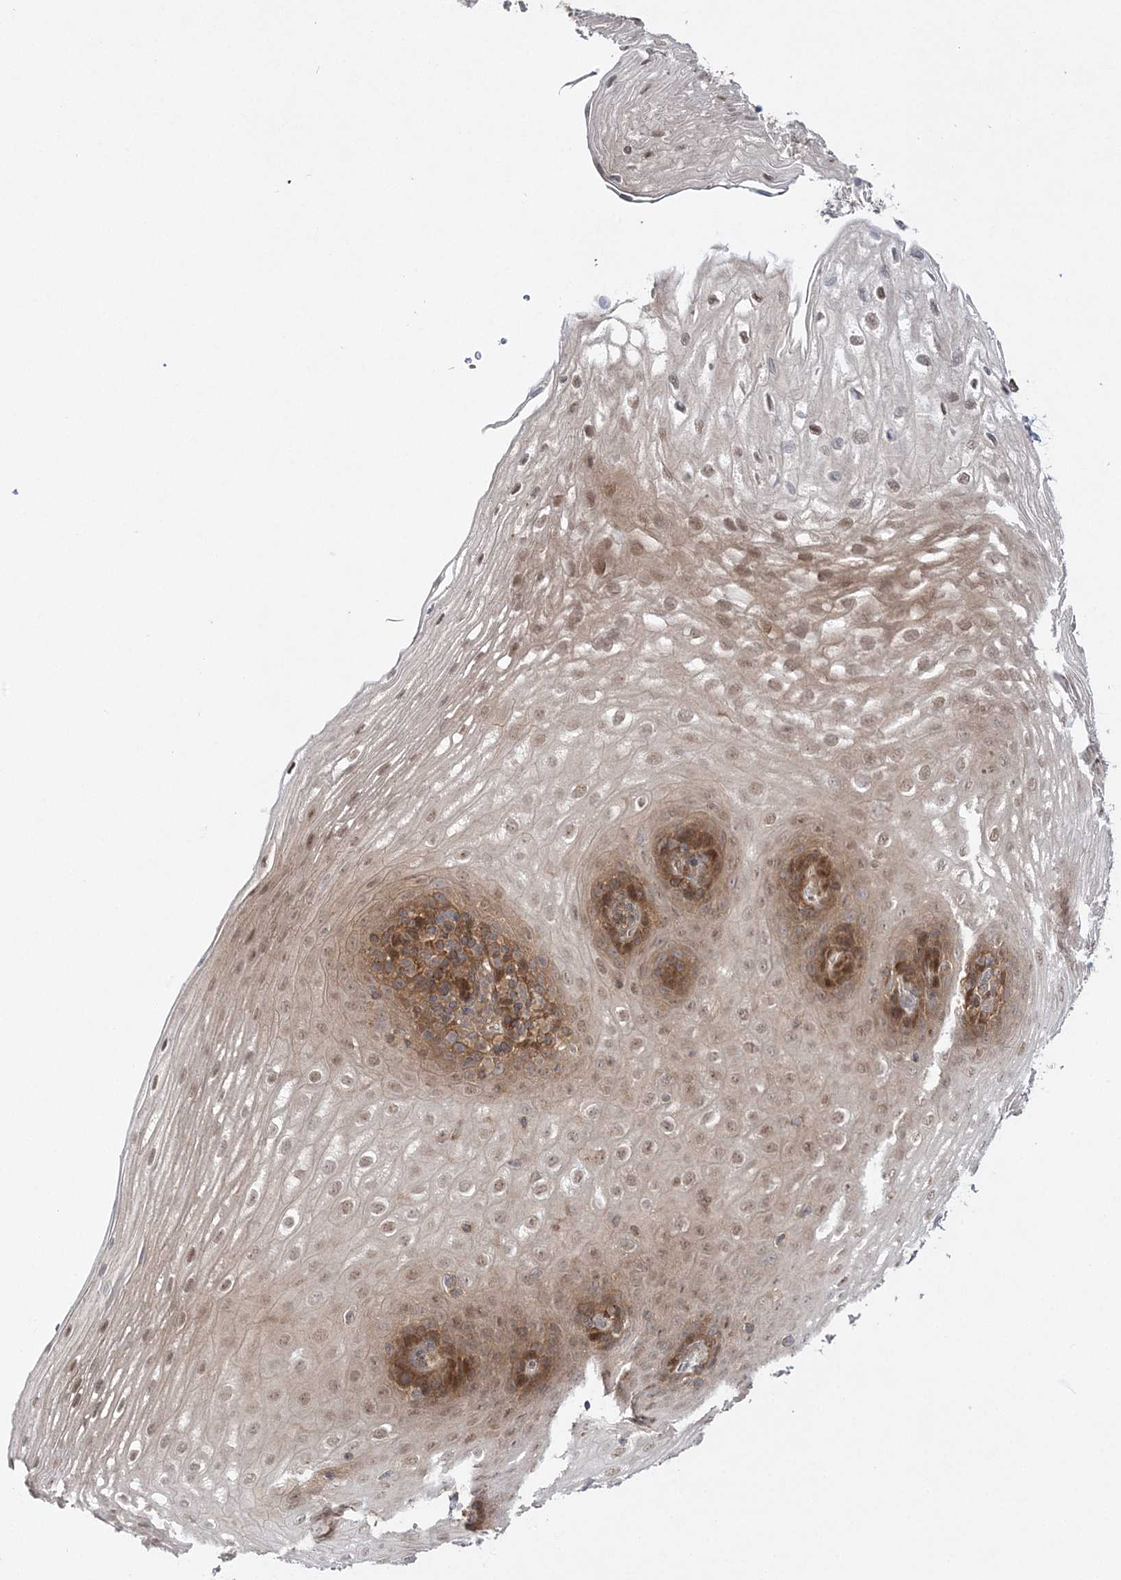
{"staining": {"intensity": "strong", "quantity": "25%-75%", "location": "cytoplasmic/membranous,nuclear"}, "tissue": "esophagus", "cell_type": "Squamous epithelial cells", "image_type": "normal", "snomed": [{"axis": "morphology", "description": "Normal tissue, NOS"}, {"axis": "topography", "description": "Esophagus"}], "caption": "Brown immunohistochemical staining in normal human esophagus exhibits strong cytoplasmic/membranous,nuclear expression in approximately 25%-75% of squamous epithelial cells. Using DAB (brown) and hematoxylin (blue) stains, captured at high magnification using brightfield microscopy.", "gene": "NIF3L1", "patient": {"sex": "female", "age": 66}}